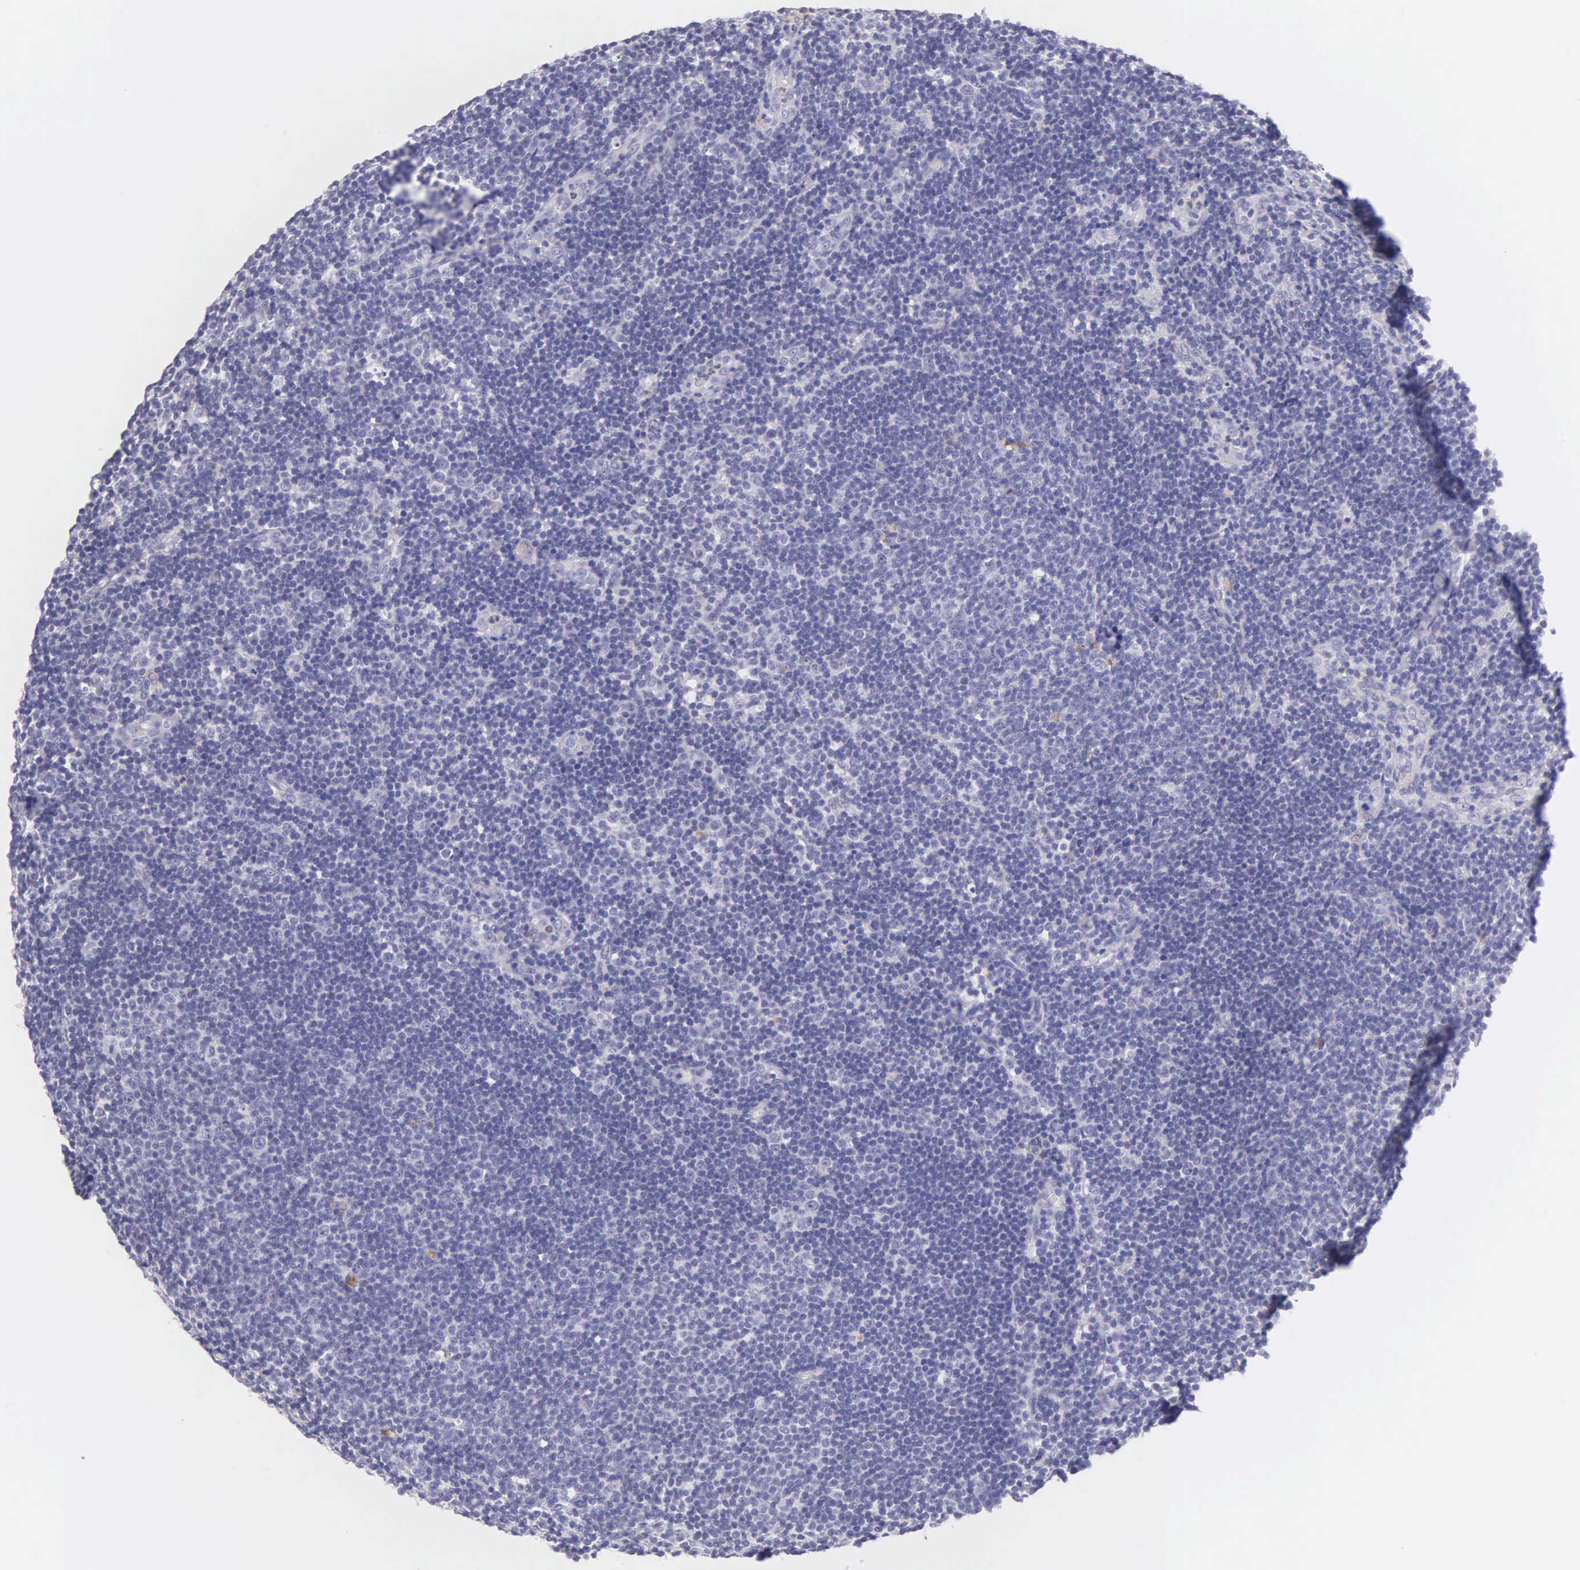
{"staining": {"intensity": "negative", "quantity": "none", "location": "none"}, "tissue": "lymphoma", "cell_type": "Tumor cells", "image_type": "cancer", "snomed": [{"axis": "morphology", "description": "Malignant lymphoma, non-Hodgkin's type, Low grade"}, {"axis": "topography", "description": "Lymph node"}], "caption": "Immunohistochemistry of malignant lymphoma, non-Hodgkin's type (low-grade) demonstrates no positivity in tumor cells.", "gene": "KRT17", "patient": {"sex": "male", "age": 49}}